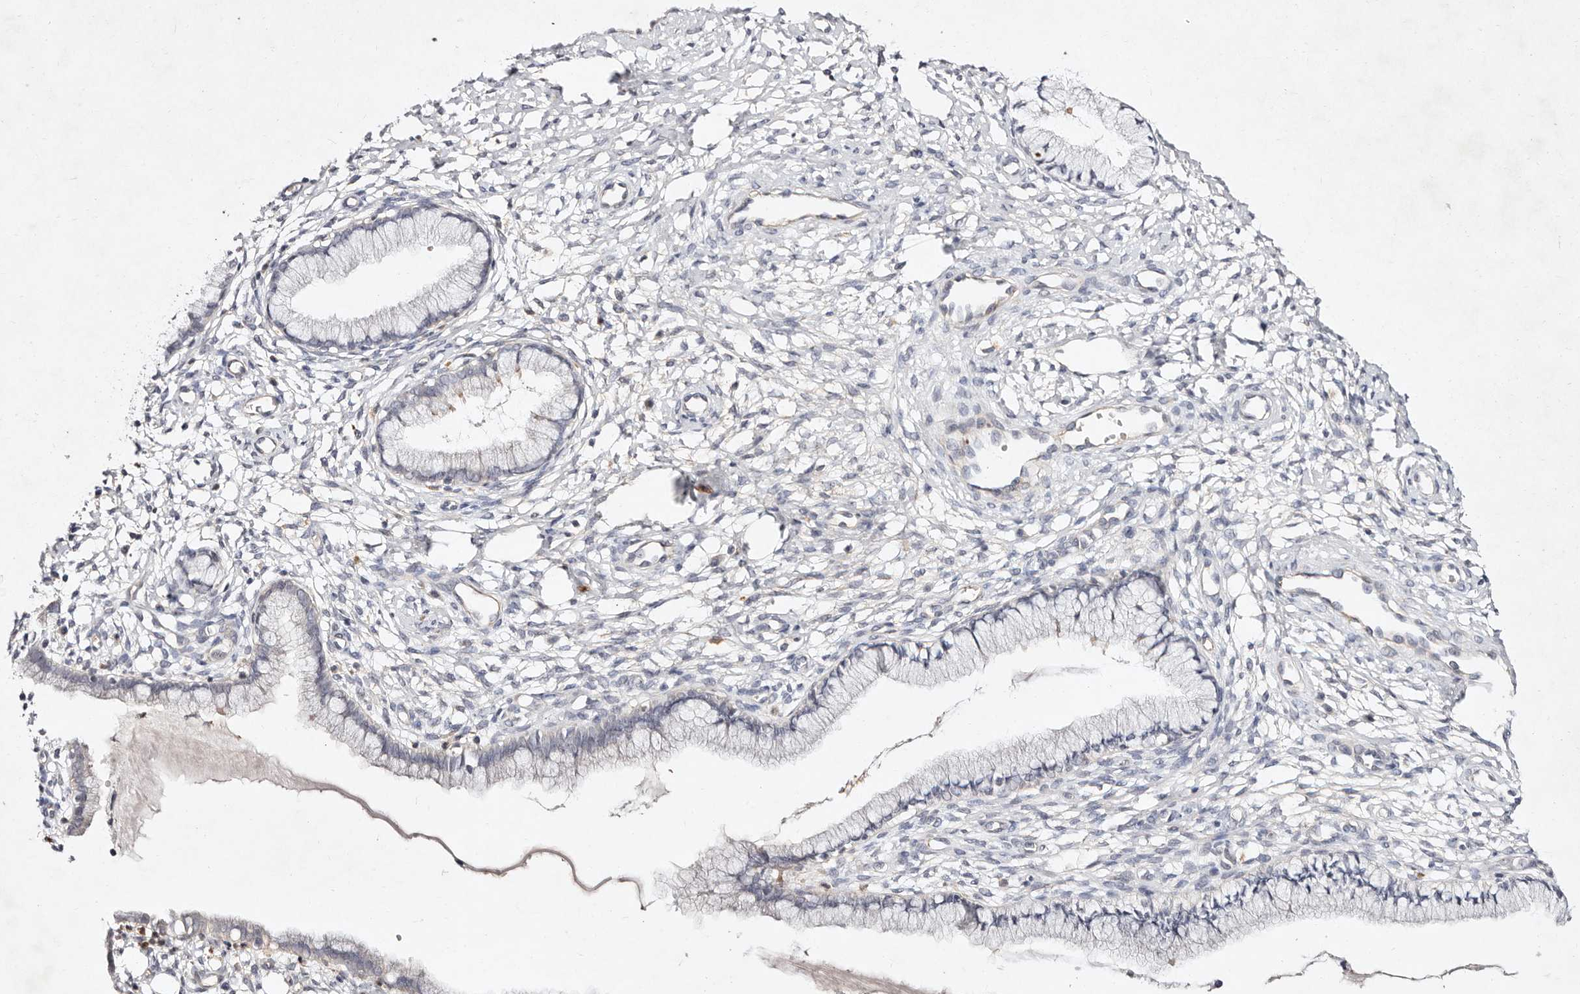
{"staining": {"intensity": "negative", "quantity": "none", "location": "none"}, "tissue": "cervix", "cell_type": "Glandular cells", "image_type": "normal", "snomed": [{"axis": "morphology", "description": "Normal tissue, NOS"}, {"axis": "topography", "description": "Cervix"}], "caption": "Human cervix stained for a protein using immunohistochemistry (IHC) shows no staining in glandular cells.", "gene": "MTMR11", "patient": {"sex": "female", "age": 36}}